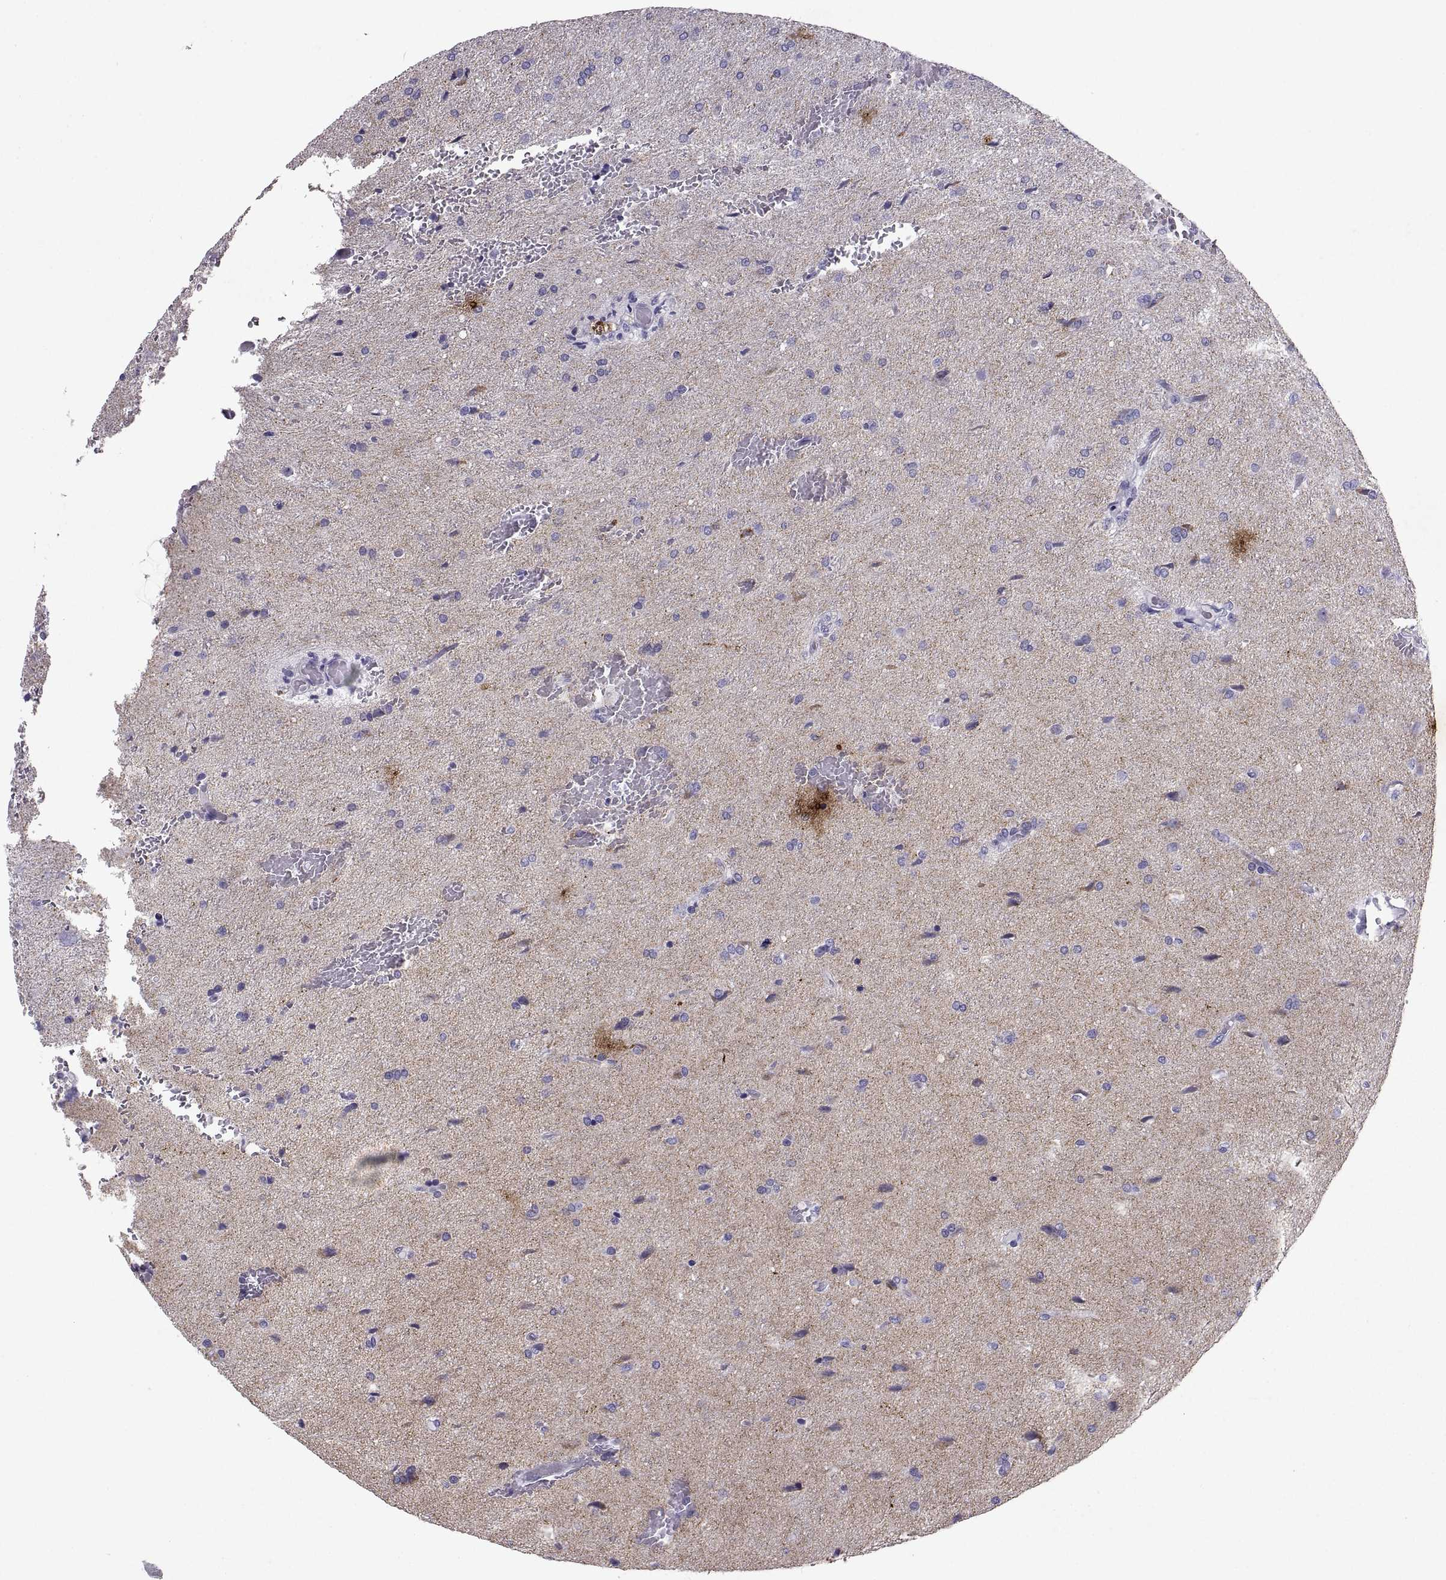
{"staining": {"intensity": "negative", "quantity": "none", "location": "none"}, "tissue": "glioma", "cell_type": "Tumor cells", "image_type": "cancer", "snomed": [{"axis": "morphology", "description": "Glioma, malignant, High grade"}, {"axis": "topography", "description": "Brain"}], "caption": "Immunohistochemistry (IHC) of glioma demonstrates no expression in tumor cells.", "gene": "PCSK1N", "patient": {"sex": "male", "age": 68}}